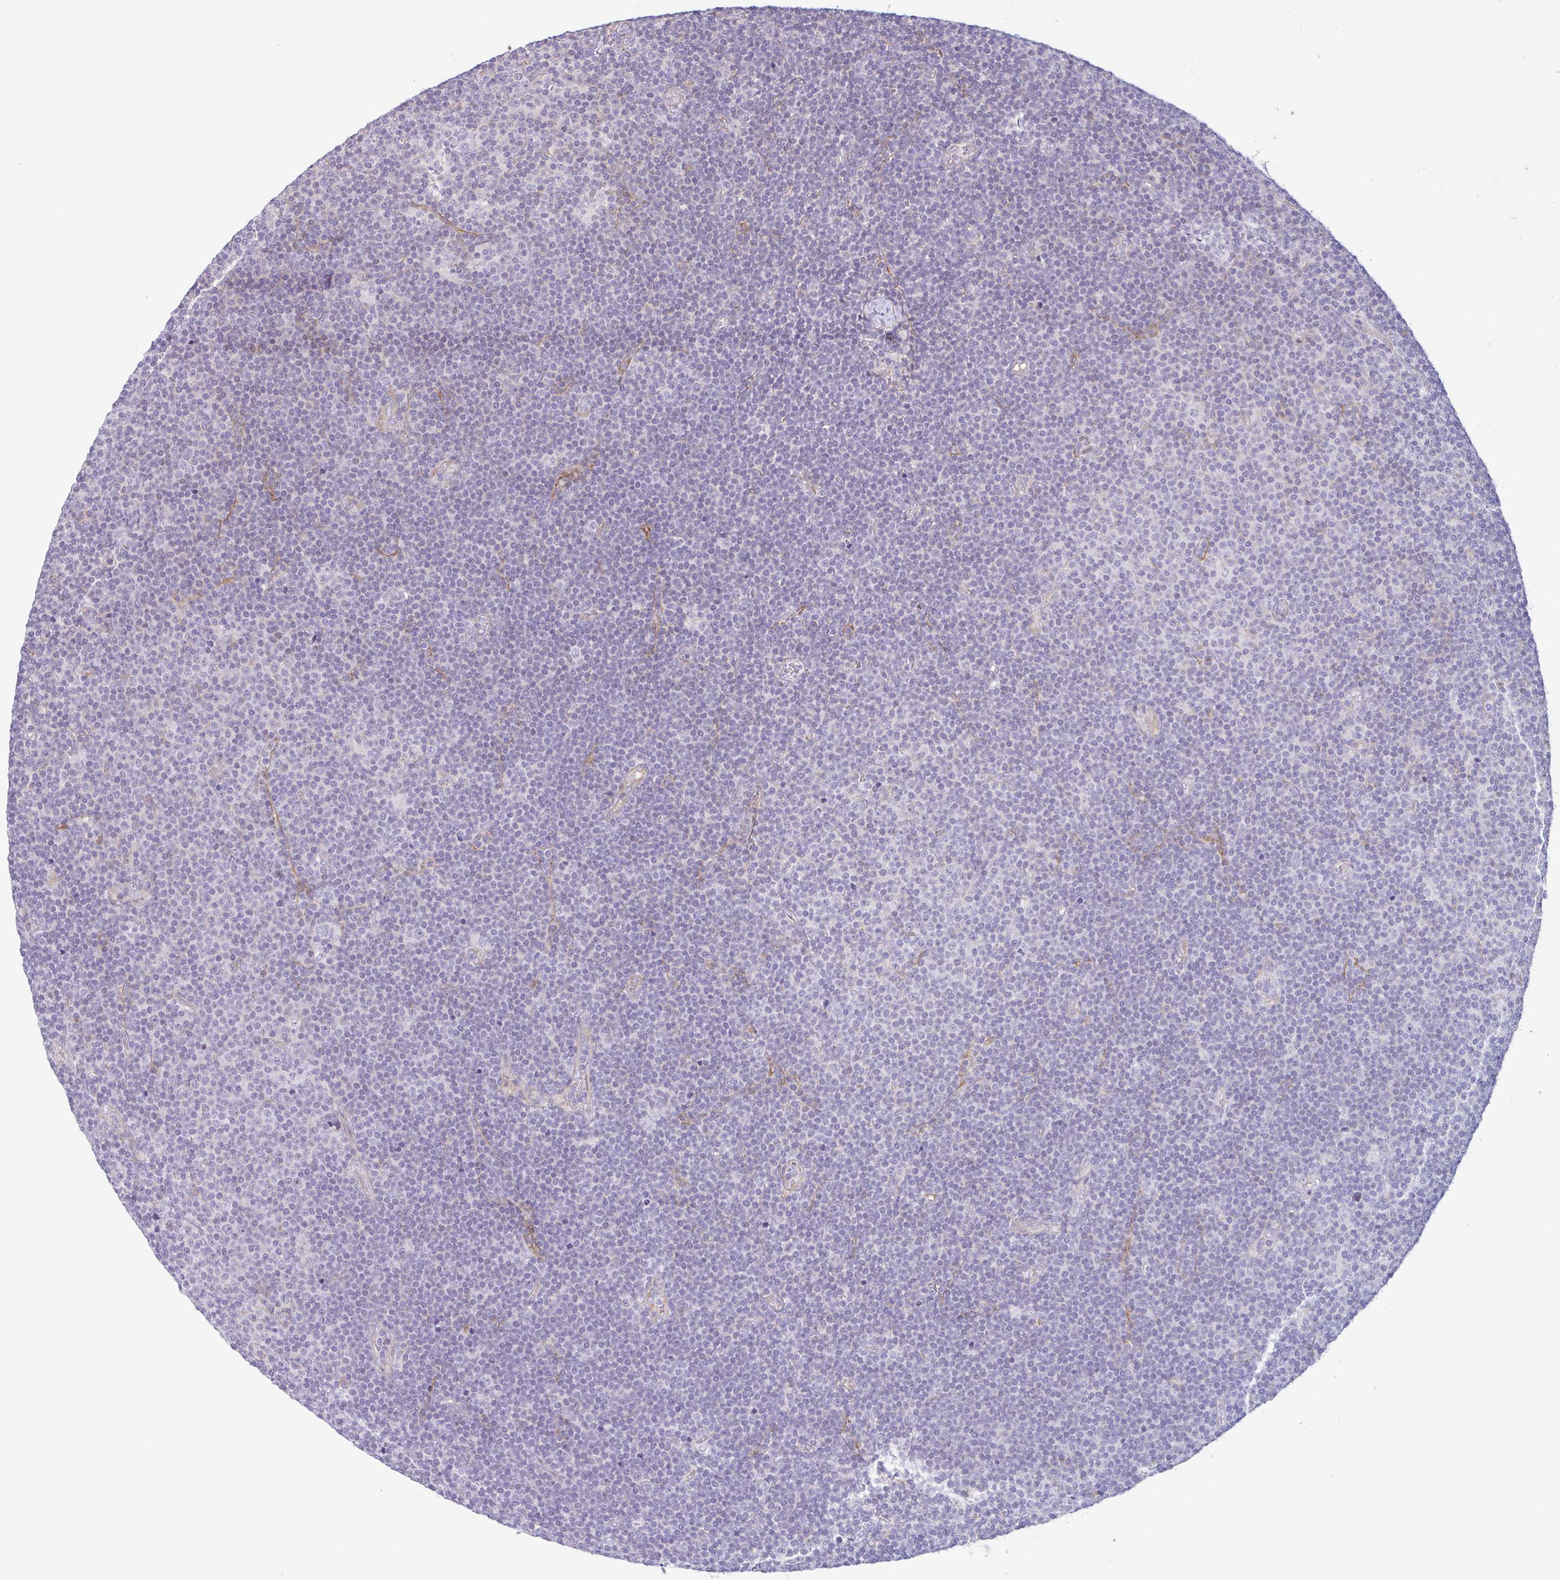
{"staining": {"intensity": "negative", "quantity": "none", "location": "none"}, "tissue": "lymphoma", "cell_type": "Tumor cells", "image_type": "cancer", "snomed": [{"axis": "morphology", "description": "Malignant lymphoma, non-Hodgkin's type, Low grade"}, {"axis": "topography", "description": "Lymph node"}], "caption": "Immunohistochemistry (IHC) of human lymphoma demonstrates no positivity in tumor cells. (Stains: DAB immunohistochemistry with hematoxylin counter stain, Microscopy: brightfield microscopy at high magnification).", "gene": "MYH10", "patient": {"sex": "male", "age": 48}}